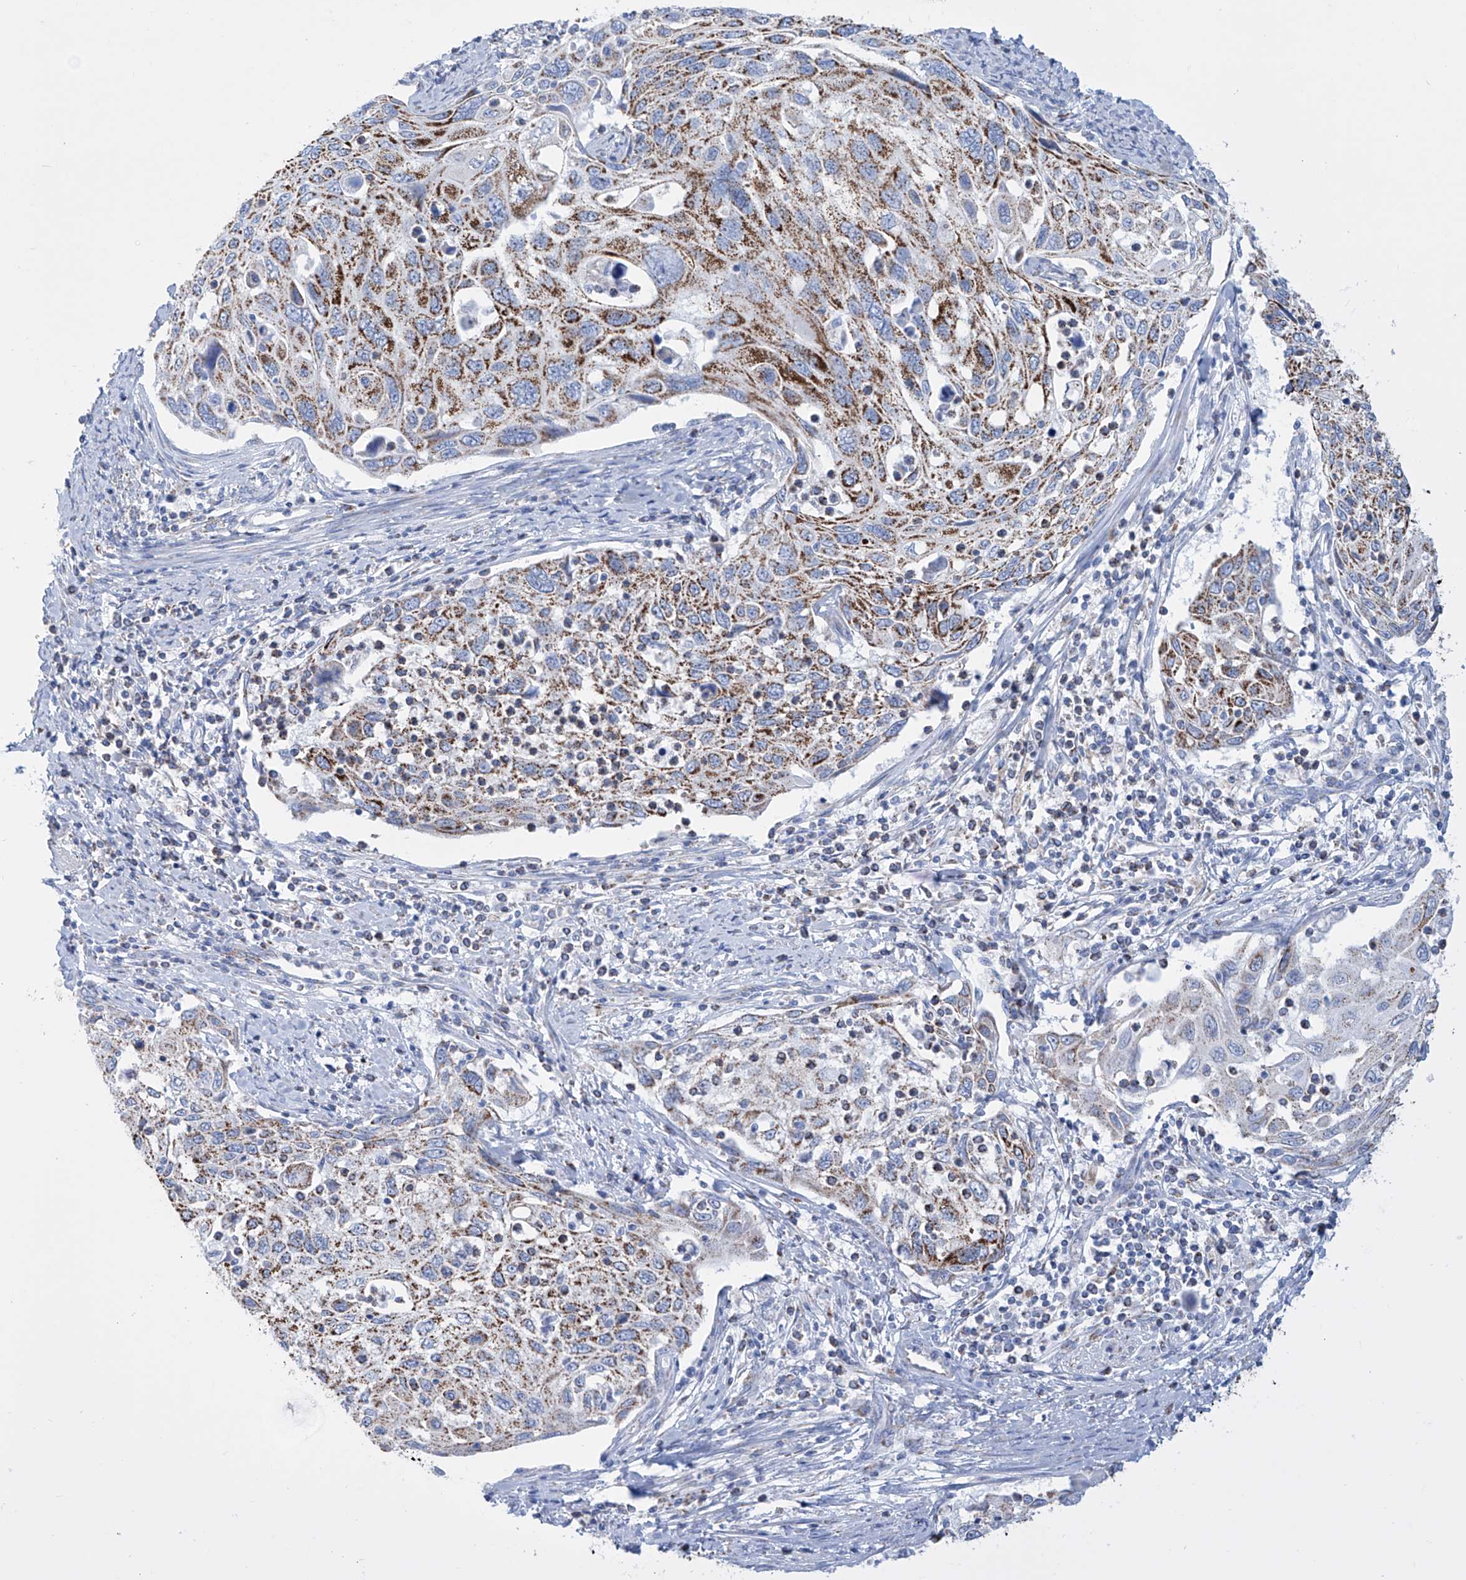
{"staining": {"intensity": "strong", "quantity": "25%-75%", "location": "cytoplasmic/membranous"}, "tissue": "cervical cancer", "cell_type": "Tumor cells", "image_type": "cancer", "snomed": [{"axis": "morphology", "description": "Squamous cell carcinoma, NOS"}, {"axis": "topography", "description": "Cervix"}], "caption": "The histopathology image reveals staining of cervical cancer, revealing strong cytoplasmic/membranous protein staining (brown color) within tumor cells.", "gene": "ALDH6A1", "patient": {"sex": "female", "age": 70}}